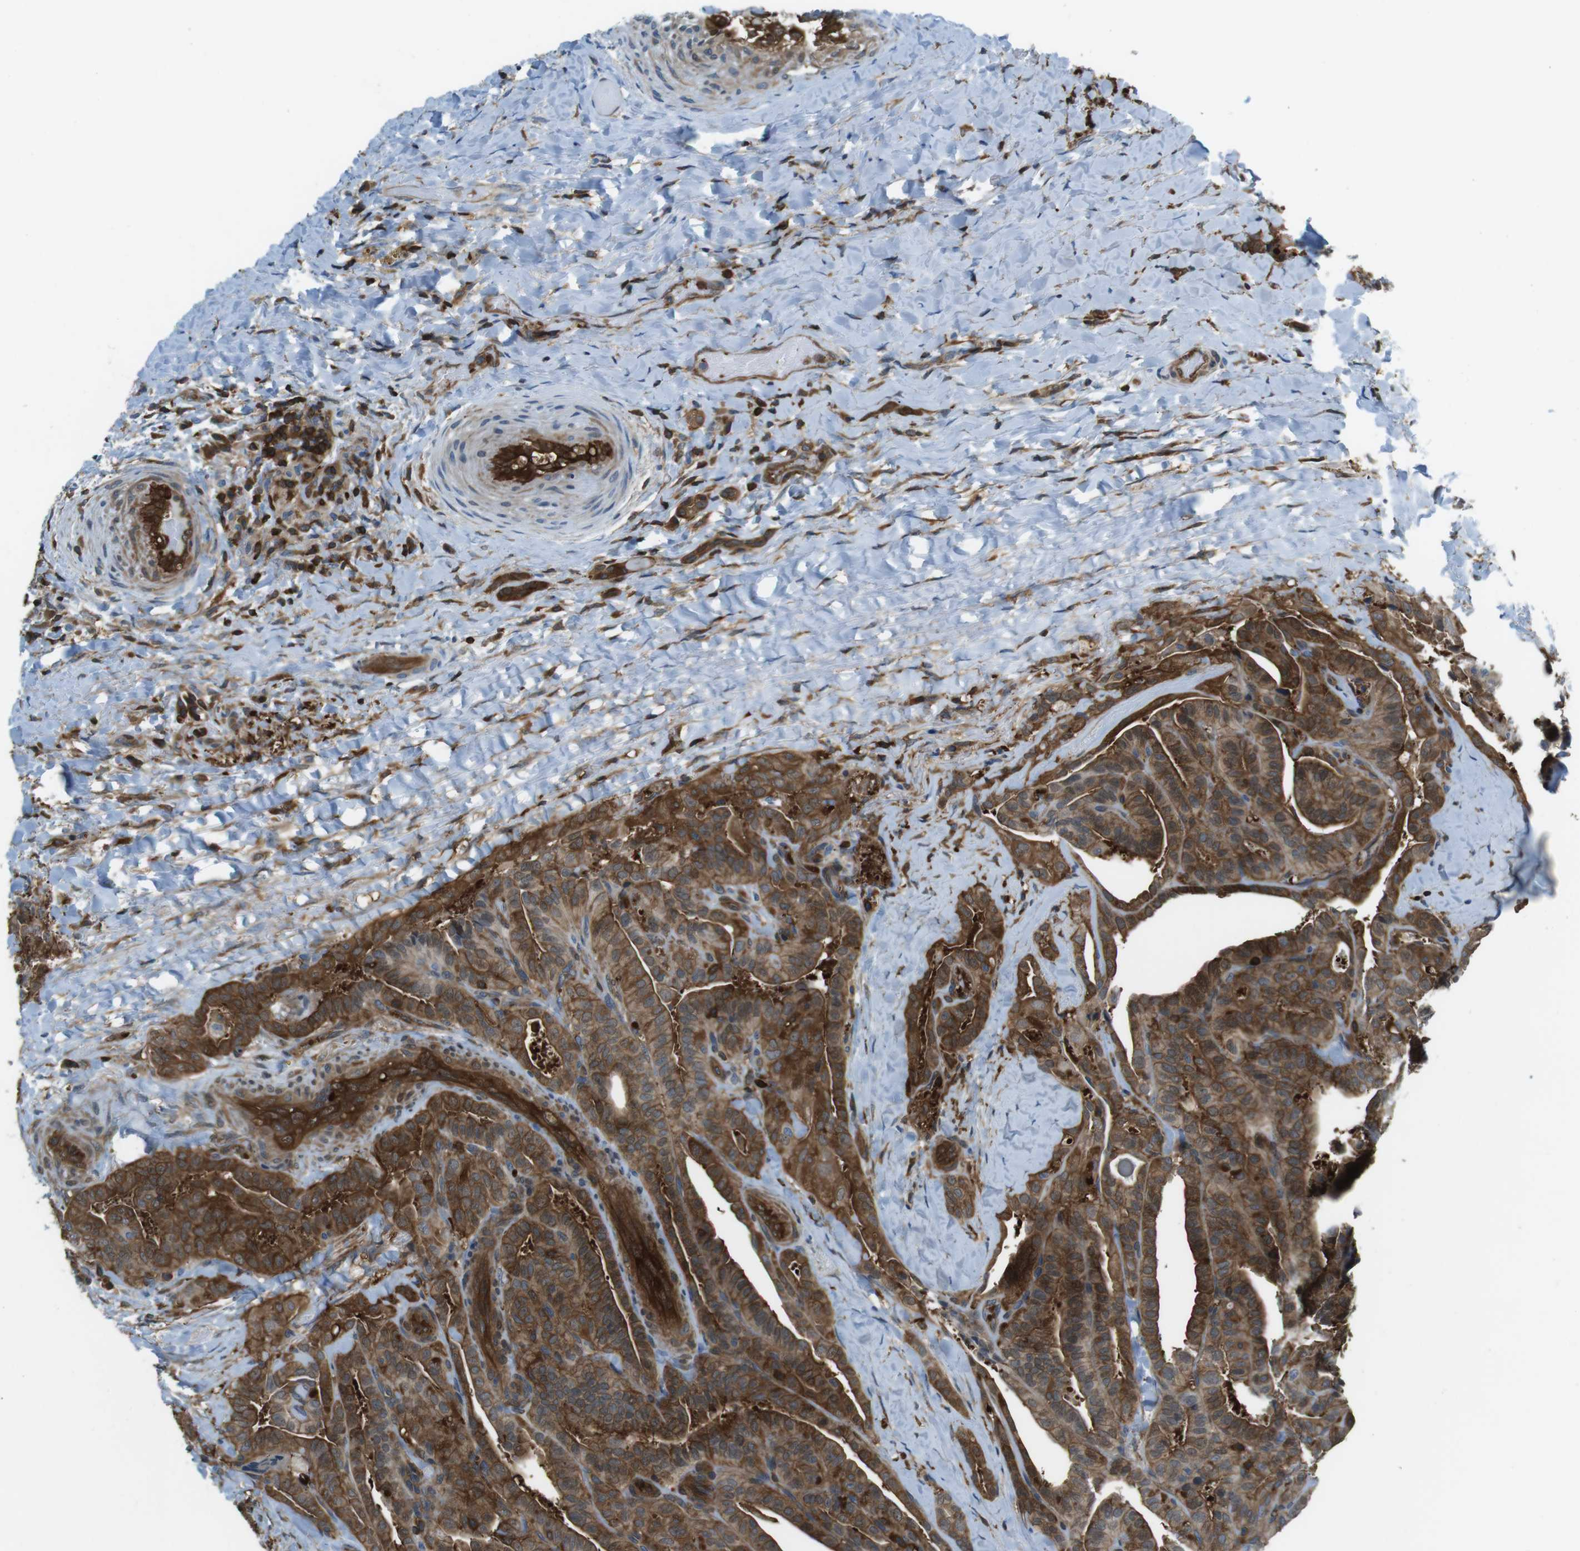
{"staining": {"intensity": "strong", "quantity": ">75%", "location": "cytoplasmic/membranous"}, "tissue": "thyroid cancer", "cell_type": "Tumor cells", "image_type": "cancer", "snomed": [{"axis": "morphology", "description": "Papillary adenocarcinoma, NOS"}, {"axis": "topography", "description": "Thyroid gland"}], "caption": "Protein expression analysis of human papillary adenocarcinoma (thyroid) reveals strong cytoplasmic/membranous staining in approximately >75% of tumor cells.", "gene": "TES", "patient": {"sex": "male", "age": 77}}